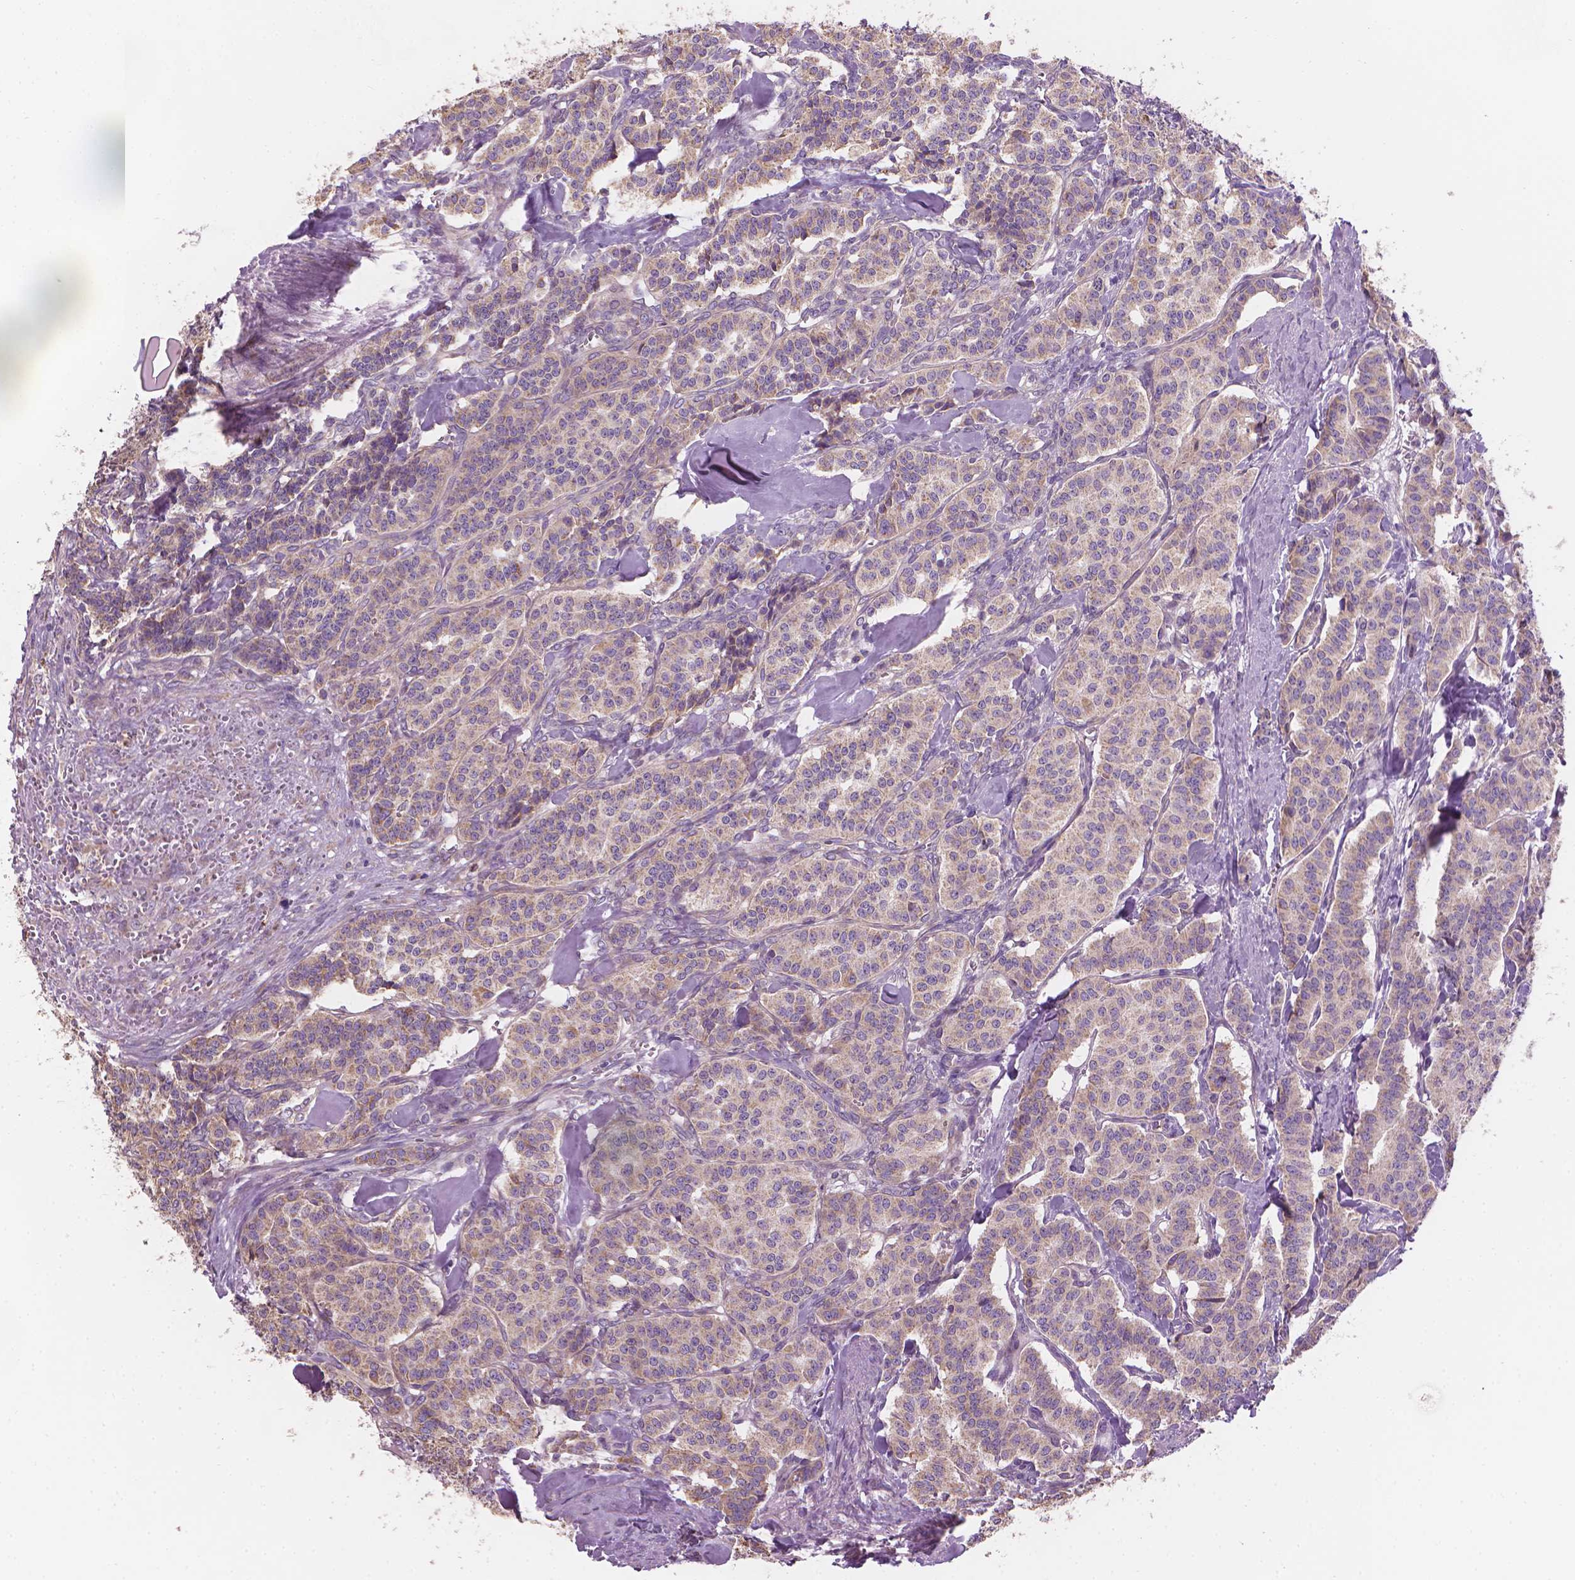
{"staining": {"intensity": "weak", "quantity": "<25%", "location": "cytoplasmic/membranous"}, "tissue": "carcinoid", "cell_type": "Tumor cells", "image_type": "cancer", "snomed": [{"axis": "morphology", "description": "Normal tissue, NOS"}, {"axis": "morphology", "description": "Carcinoid, malignant, NOS"}, {"axis": "topography", "description": "Lung"}], "caption": "DAB (3,3'-diaminobenzidine) immunohistochemical staining of human carcinoid reveals no significant staining in tumor cells.", "gene": "TTC29", "patient": {"sex": "female", "age": 46}}